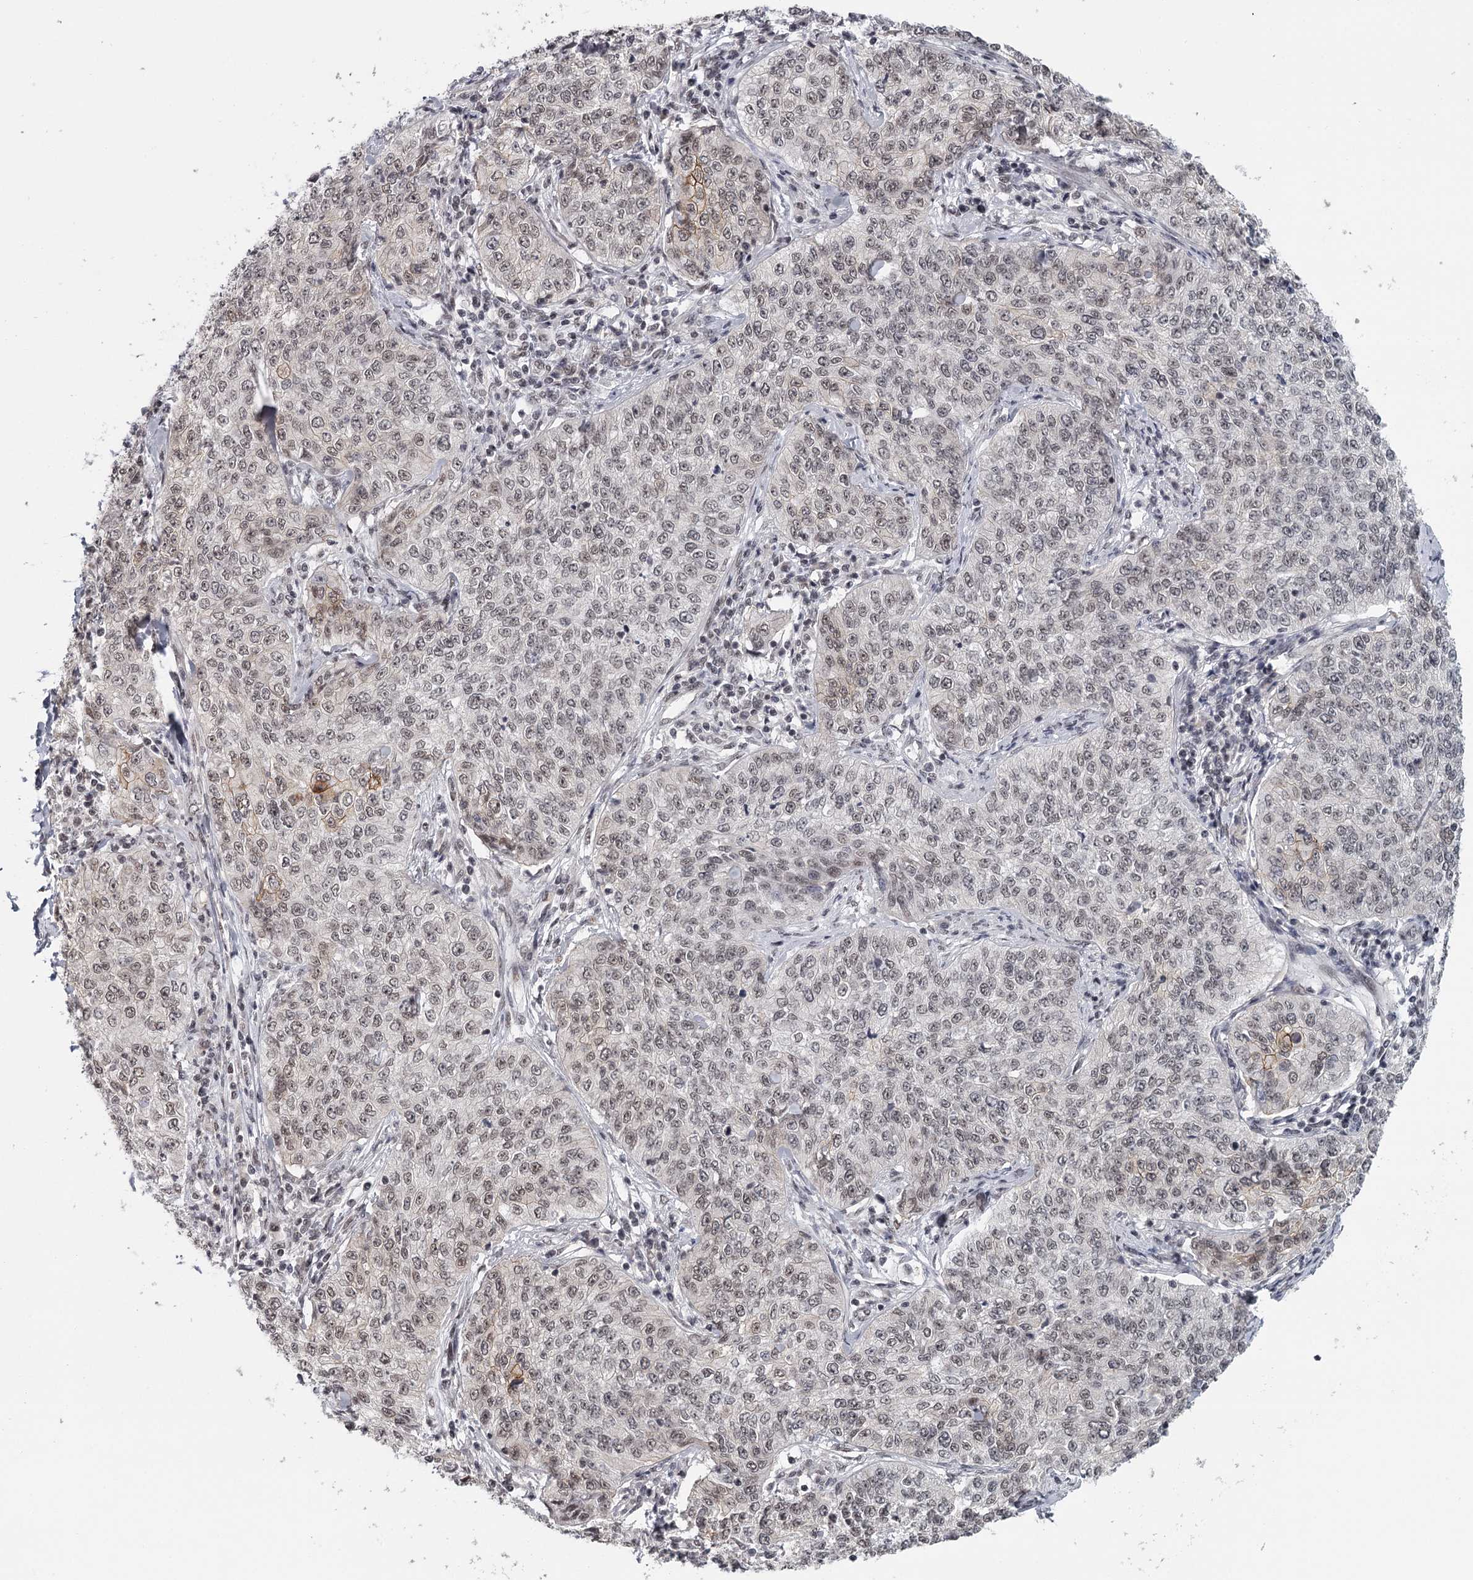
{"staining": {"intensity": "weak", "quantity": ">75%", "location": "nuclear"}, "tissue": "cervical cancer", "cell_type": "Tumor cells", "image_type": "cancer", "snomed": [{"axis": "morphology", "description": "Squamous cell carcinoma, NOS"}, {"axis": "topography", "description": "Cervix"}], "caption": "The histopathology image shows staining of squamous cell carcinoma (cervical), revealing weak nuclear protein positivity (brown color) within tumor cells. Nuclei are stained in blue.", "gene": "FAM13C", "patient": {"sex": "female", "age": 35}}